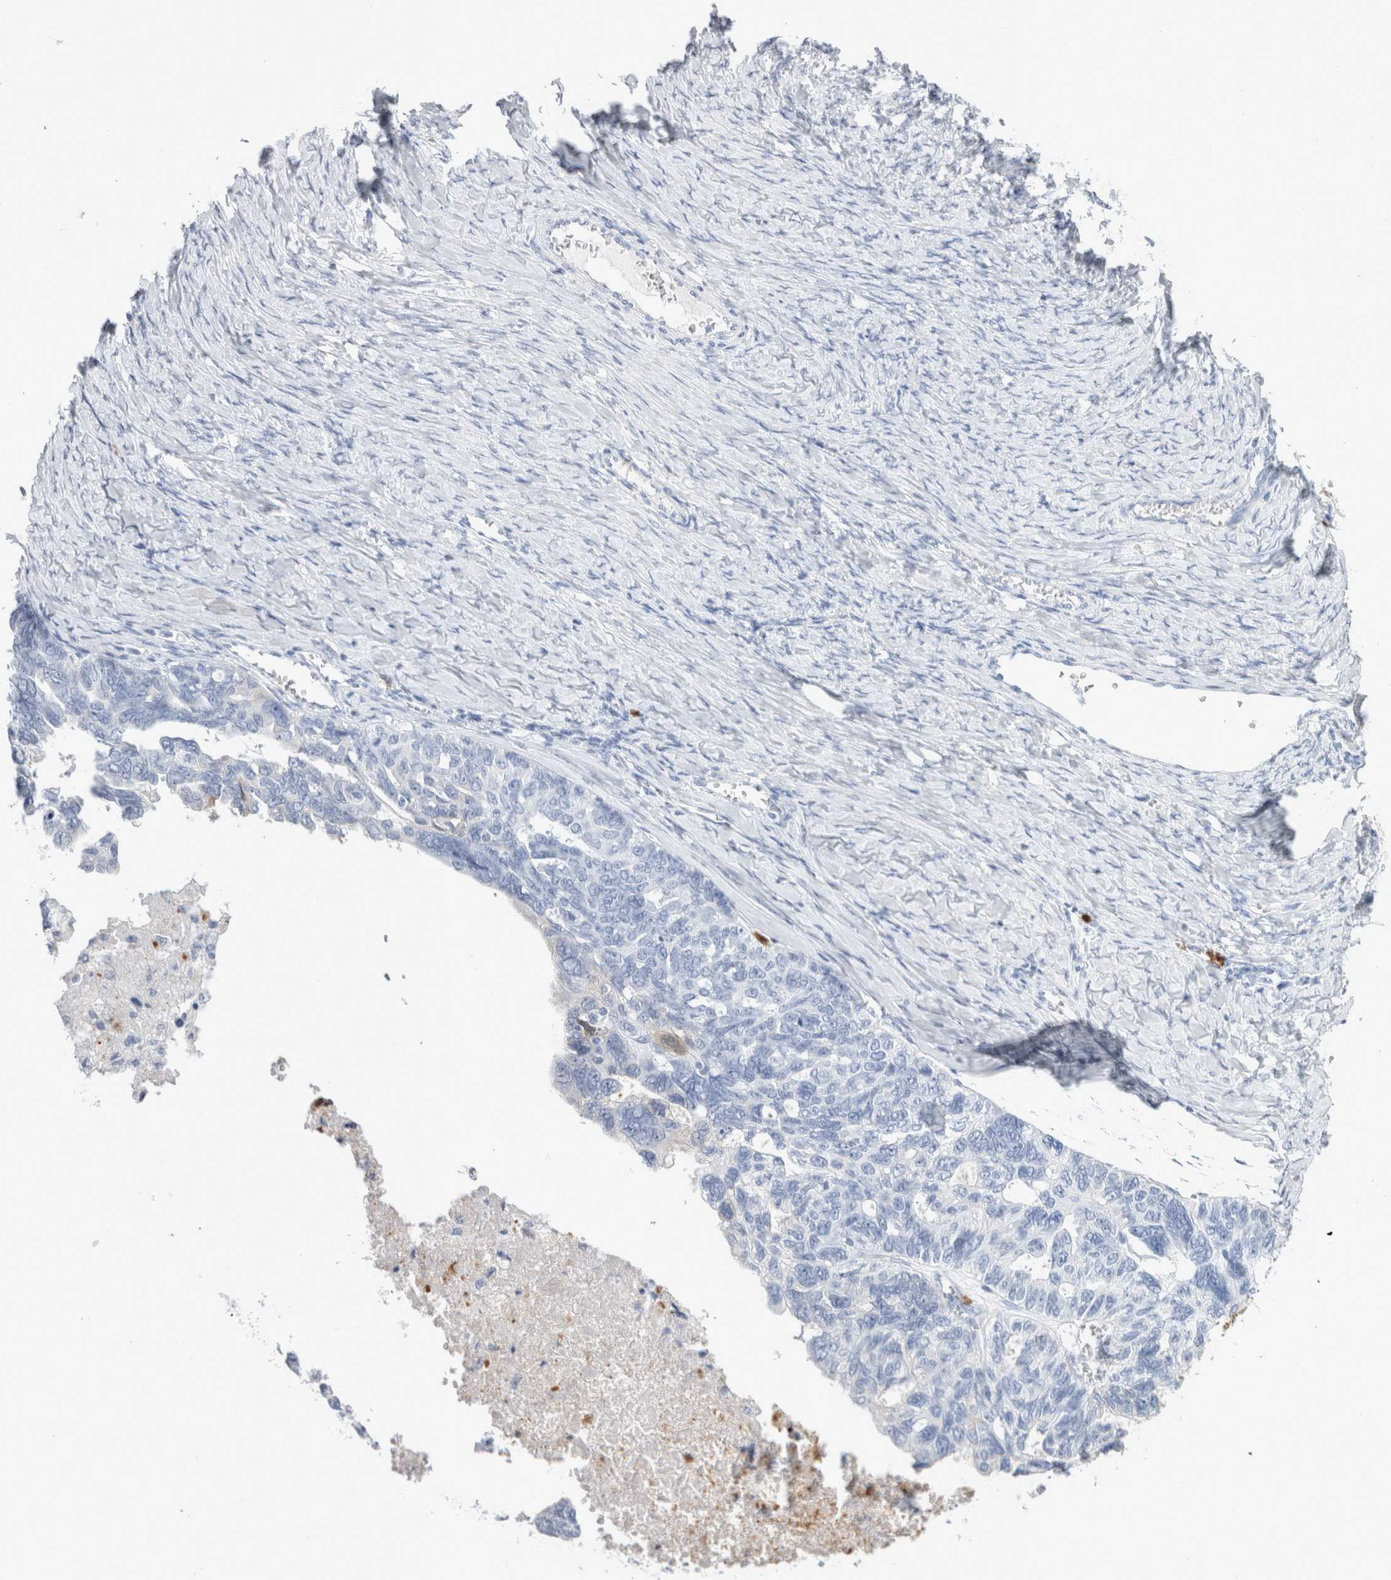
{"staining": {"intensity": "negative", "quantity": "none", "location": "none"}, "tissue": "ovarian cancer", "cell_type": "Tumor cells", "image_type": "cancer", "snomed": [{"axis": "morphology", "description": "Cystadenocarcinoma, serous, NOS"}, {"axis": "topography", "description": "Ovary"}], "caption": "An immunohistochemistry (IHC) photomicrograph of ovarian cancer (serous cystadenocarcinoma) is shown. There is no staining in tumor cells of ovarian cancer (serous cystadenocarcinoma). The staining was performed using DAB (3,3'-diaminobenzidine) to visualize the protein expression in brown, while the nuclei were stained in blue with hematoxylin (Magnification: 20x).", "gene": "SLC10A5", "patient": {"sex": "female", "age": 79}}